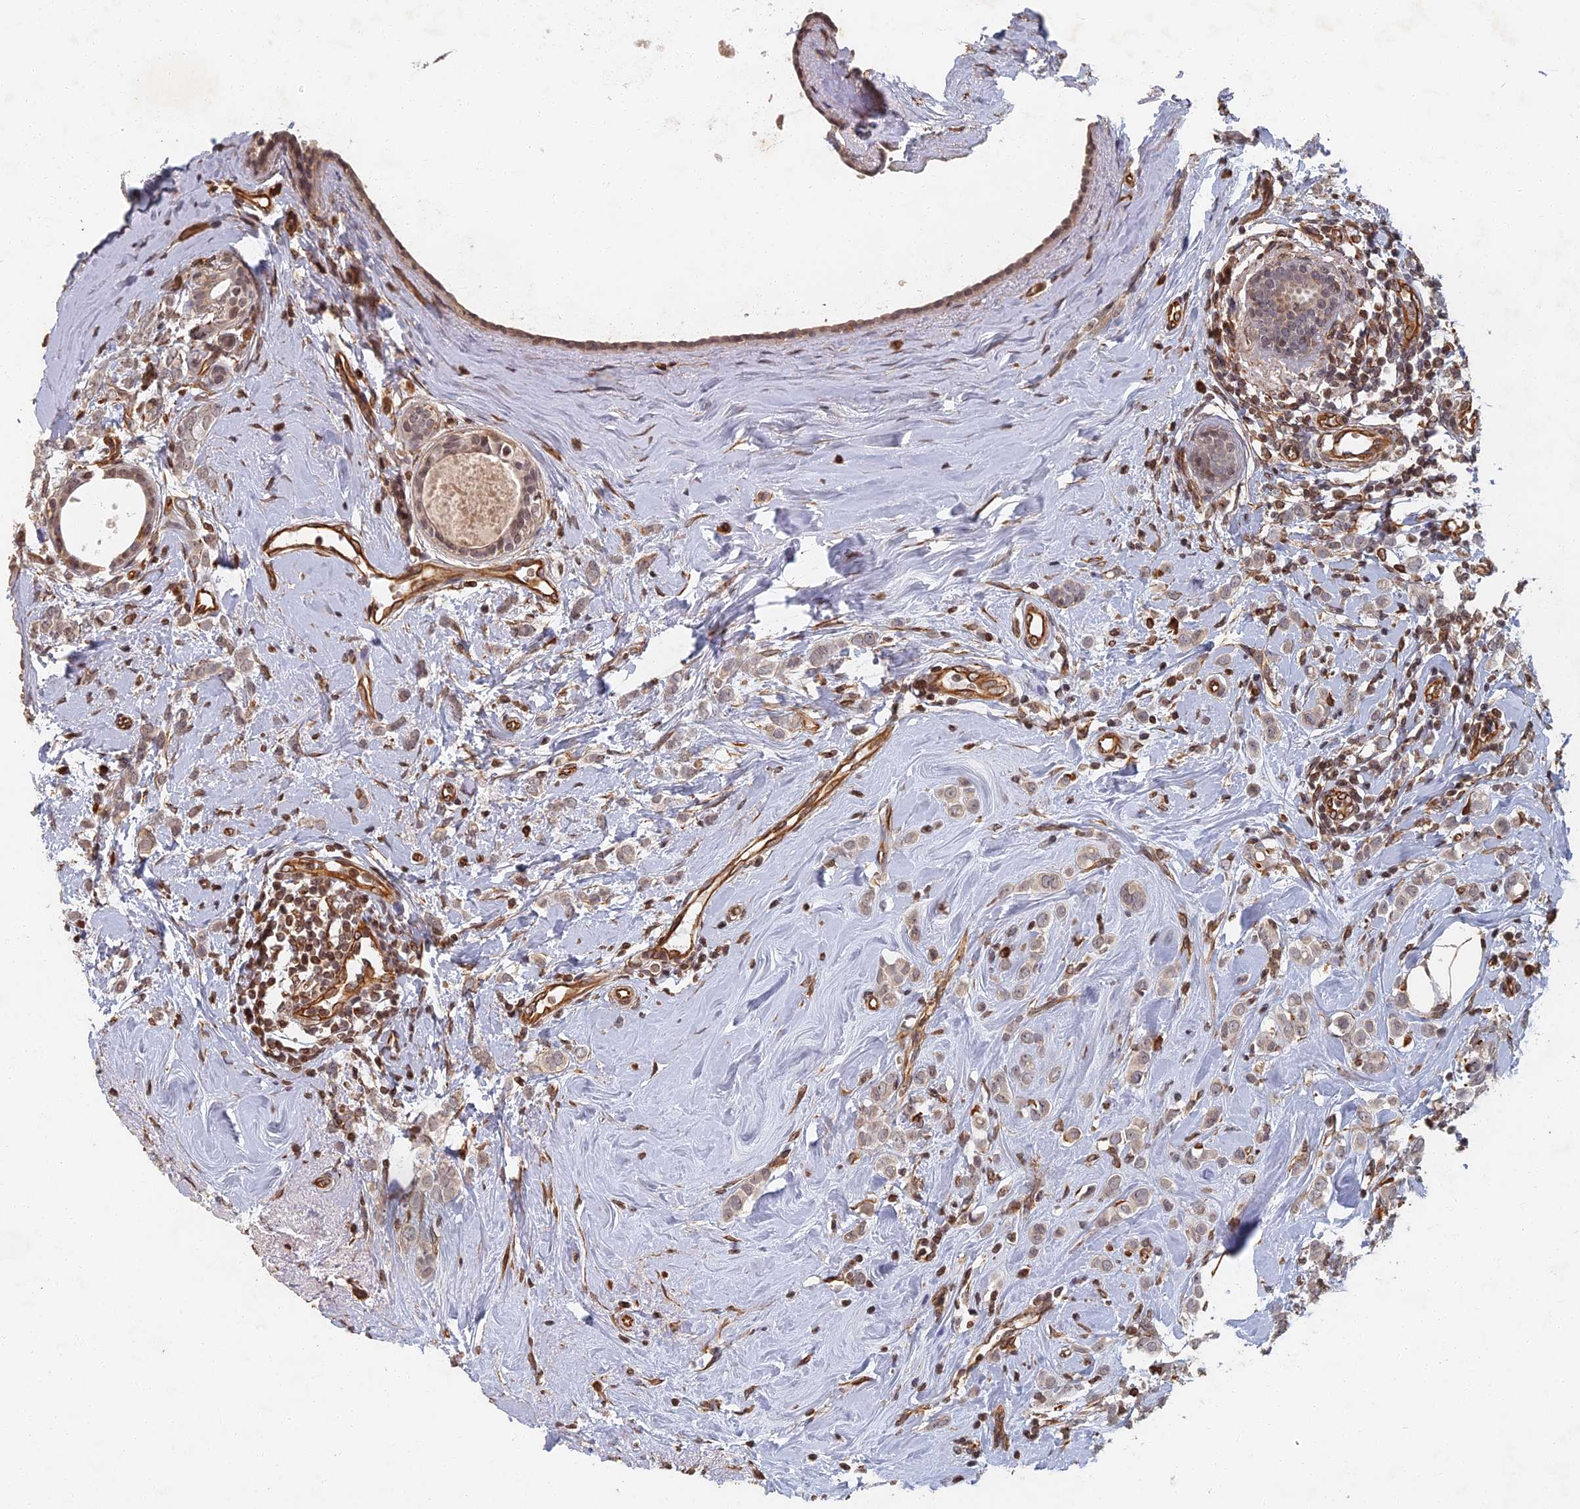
{"staining": {"intensity": "weak", "quantity": "25%-75%", "location": "cytoplasmic/membranous"}, "tissue": "breast cancer", "cell_type": "Tumor cells", "image_type": "cancer", "snomed": [{"axis": "morphology", "description": "Lobular carcinoma"}, {"axis": "topography", "description": "Breast"}], "caption": "About 25%-75% of tumor cells in breast cancer exhibit weak cytoplasmic/membranous protein staining as visualized by brown immunohistochemical staining.", "gene": "ABCB10", "patient": {"sex": "female", "age": 47}}